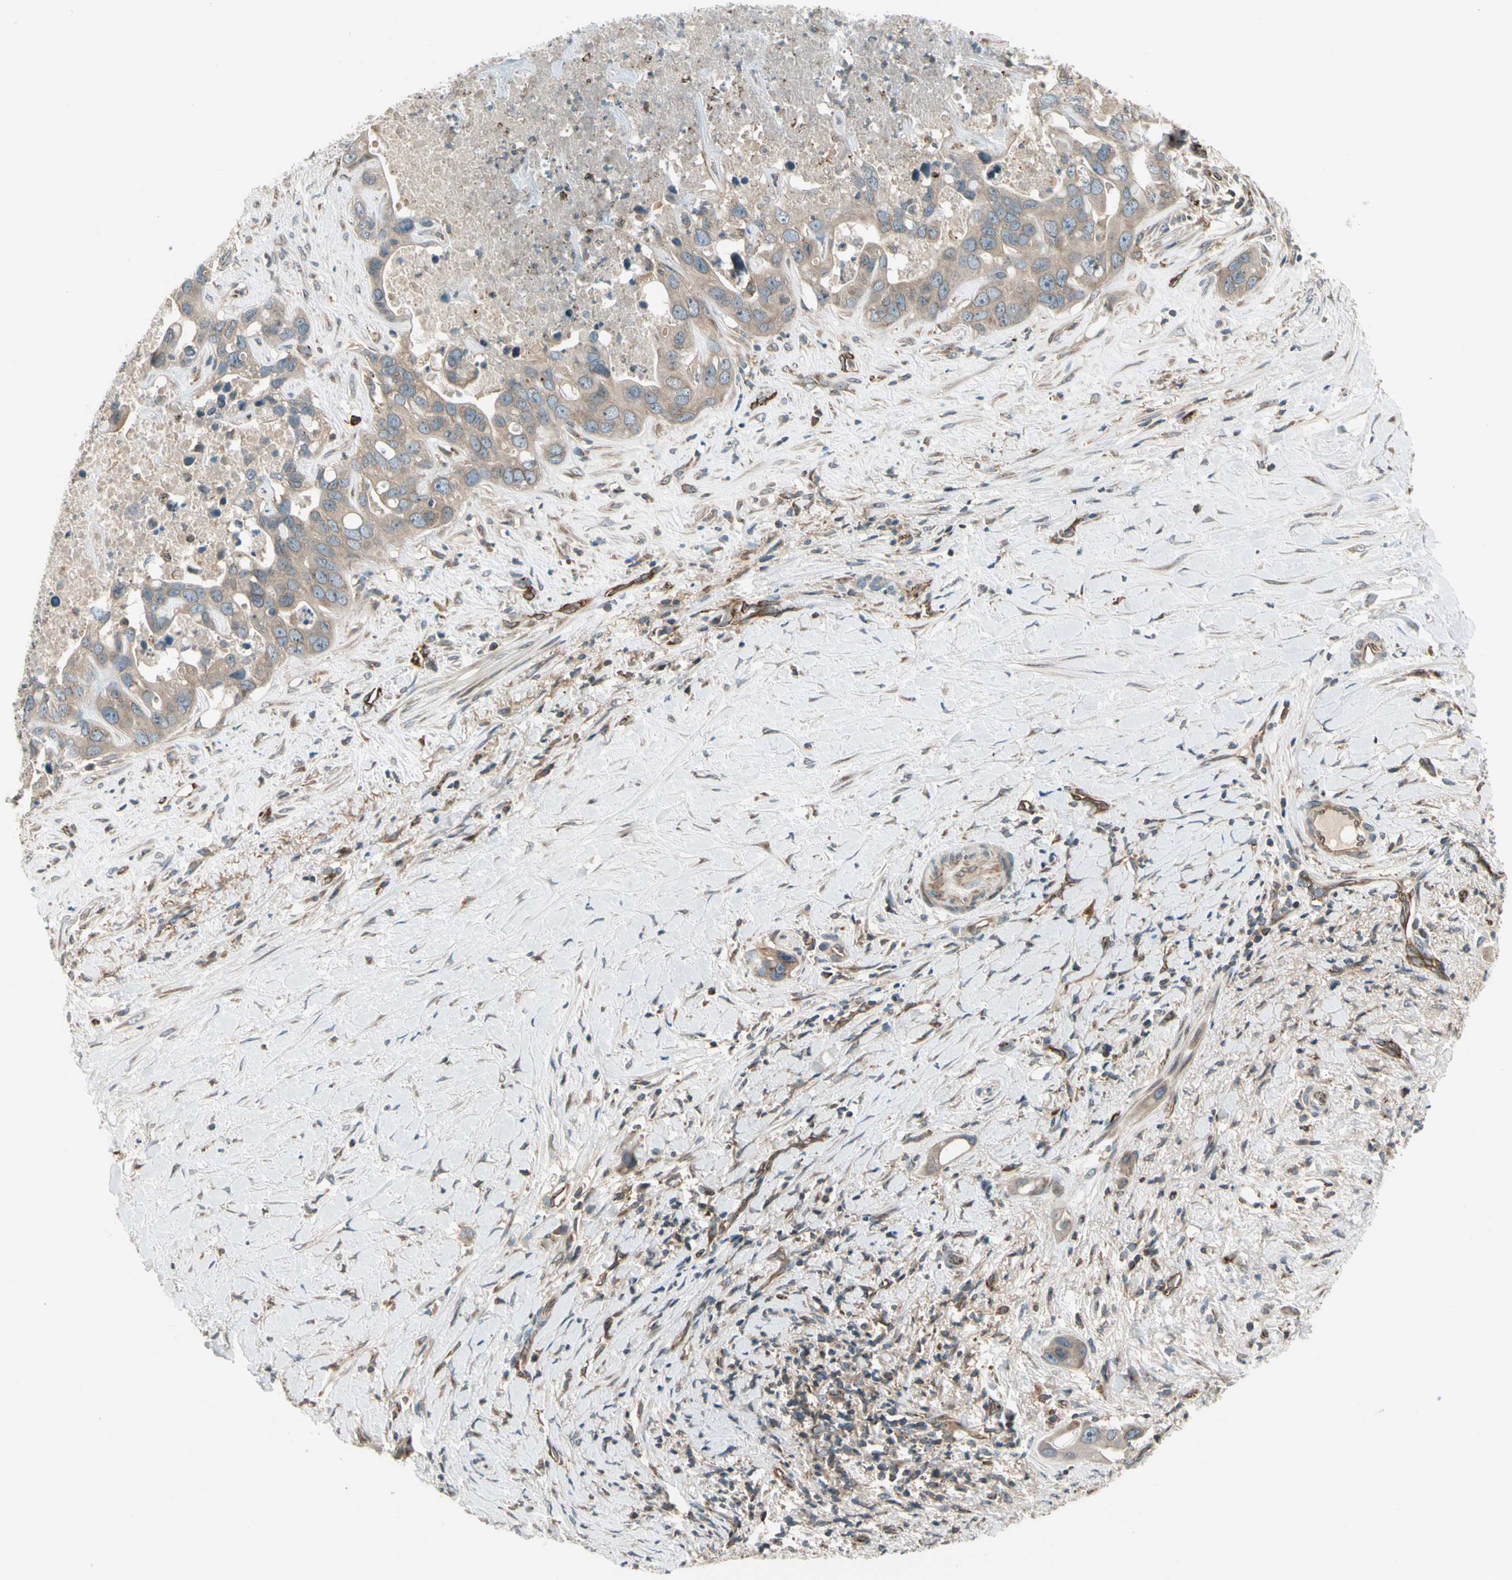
{"staining": {"intensity": "weak", "quantity": ">75%", "location": "cytoplasmic/membranous"}, "tissue": "liver cancer", "cell_type": "Tumor cells", "image_type": "cancer", "snomed": [{"axis": "morphology", "description": "Cholangiocarcinoma"}, {"axis": "topography", "description": "Liver"}], "caption": "Liver cholangiocarcinoma stained with a brown dye displays weak cytoplasmic/membranous positive positivity in approximately >75% of tumor cells.", "gene": "TRIO", "patient": {"sex": "female", "age": 65}}